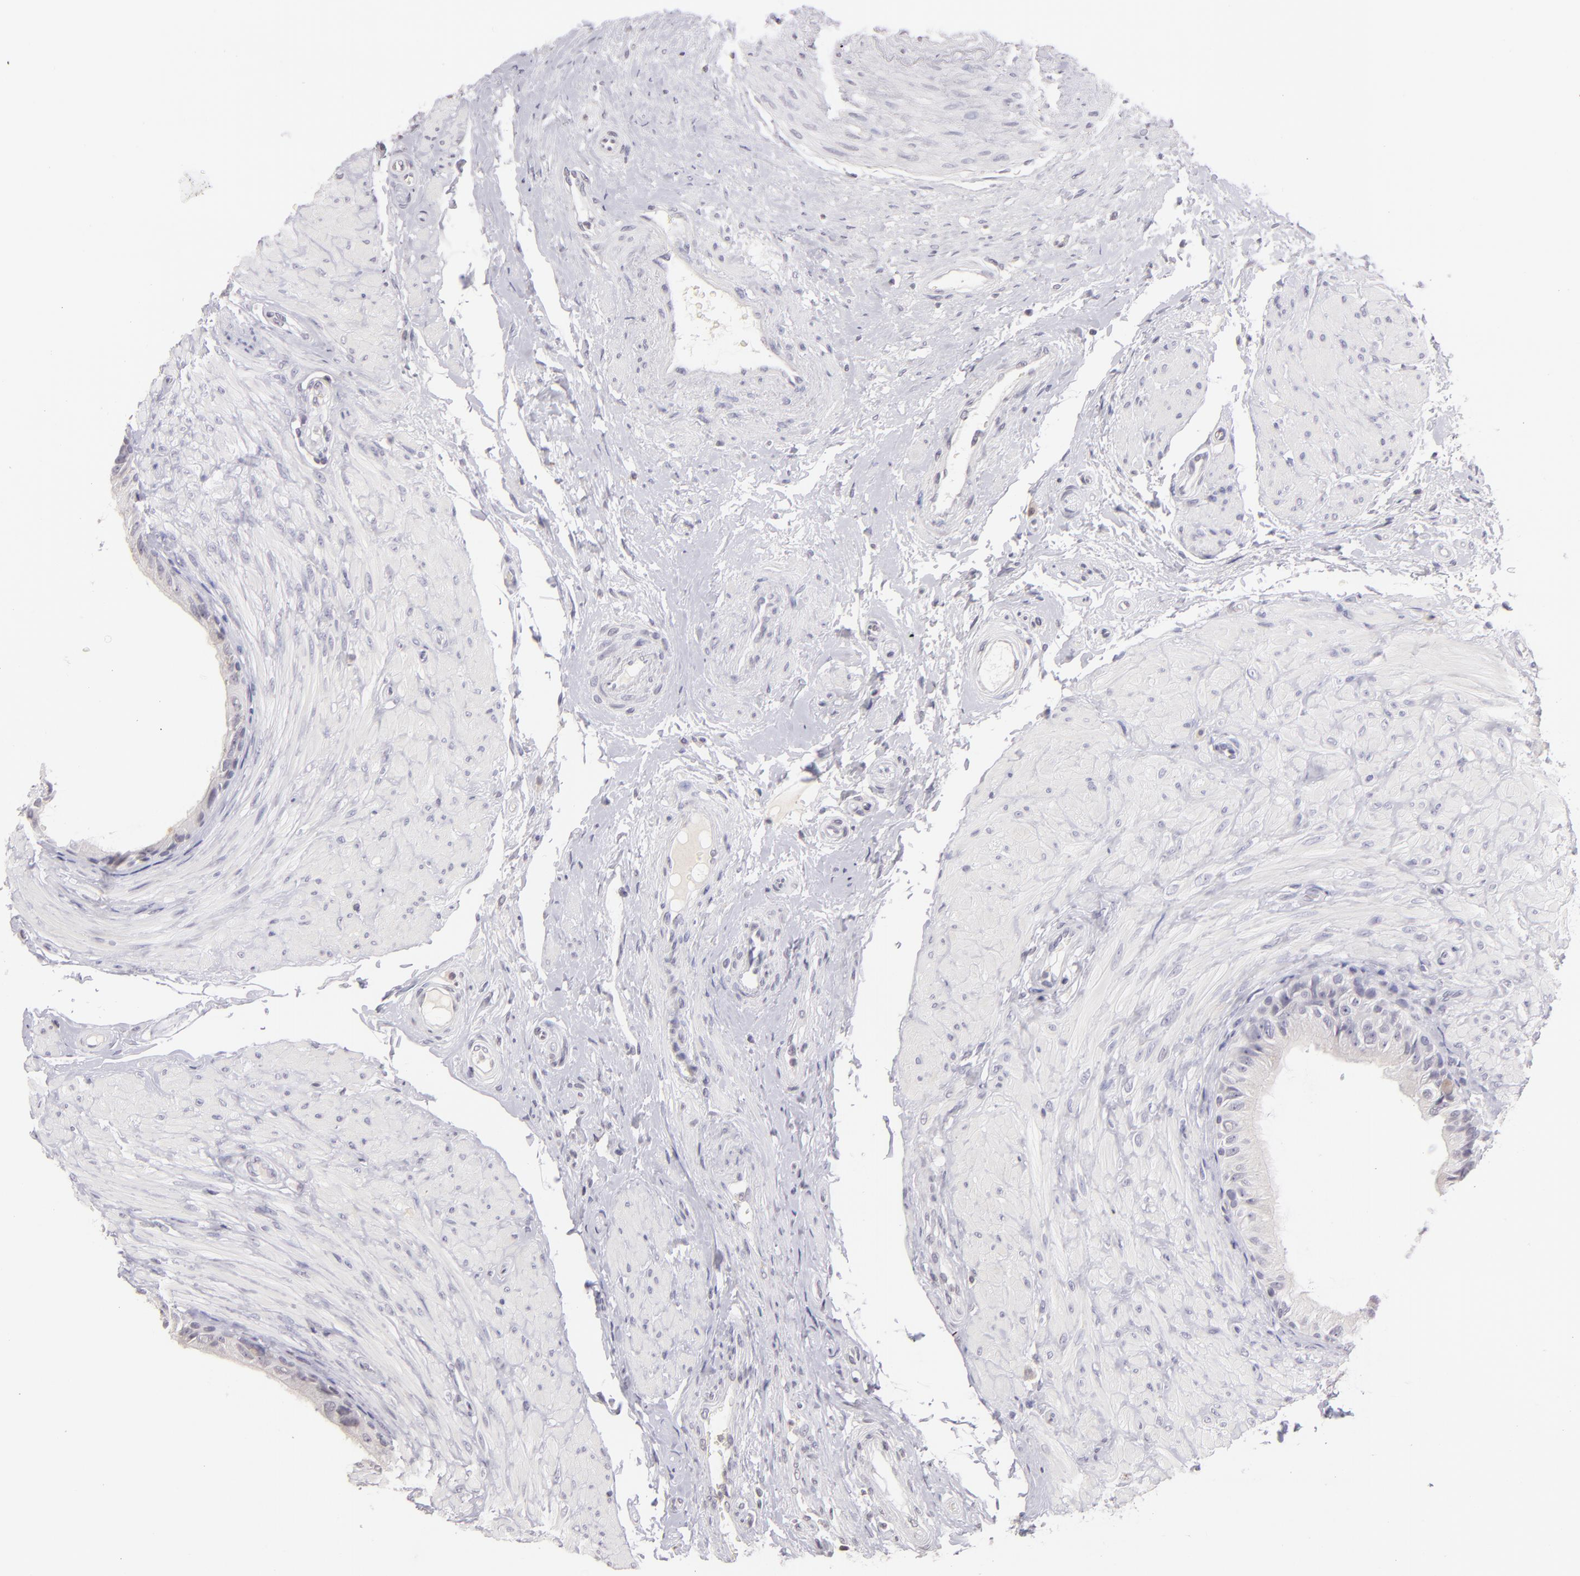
{"staining": {"intensity": "negative", "quantity": "none", "location": "none"}, "tissue": "epididymis", "cell_type": "Glandular cells", "image_type": "normal", "snomed": [{"axis": "morphology", "description": "Normal tissue, NOS"}, {"axis": "topography", "description": "Epididymis"}], "caption": "IHC image of normal epididymis: epididymis stained with DAB (3,3'-diaminobenzidine) exhibits no significant protein expression in glandular cells. (DAB immunohistochemistry (IHC) with hematoxylin counter stain).", "gene": "IL2RA", "patient": {"sex": "male", "age": 68}}